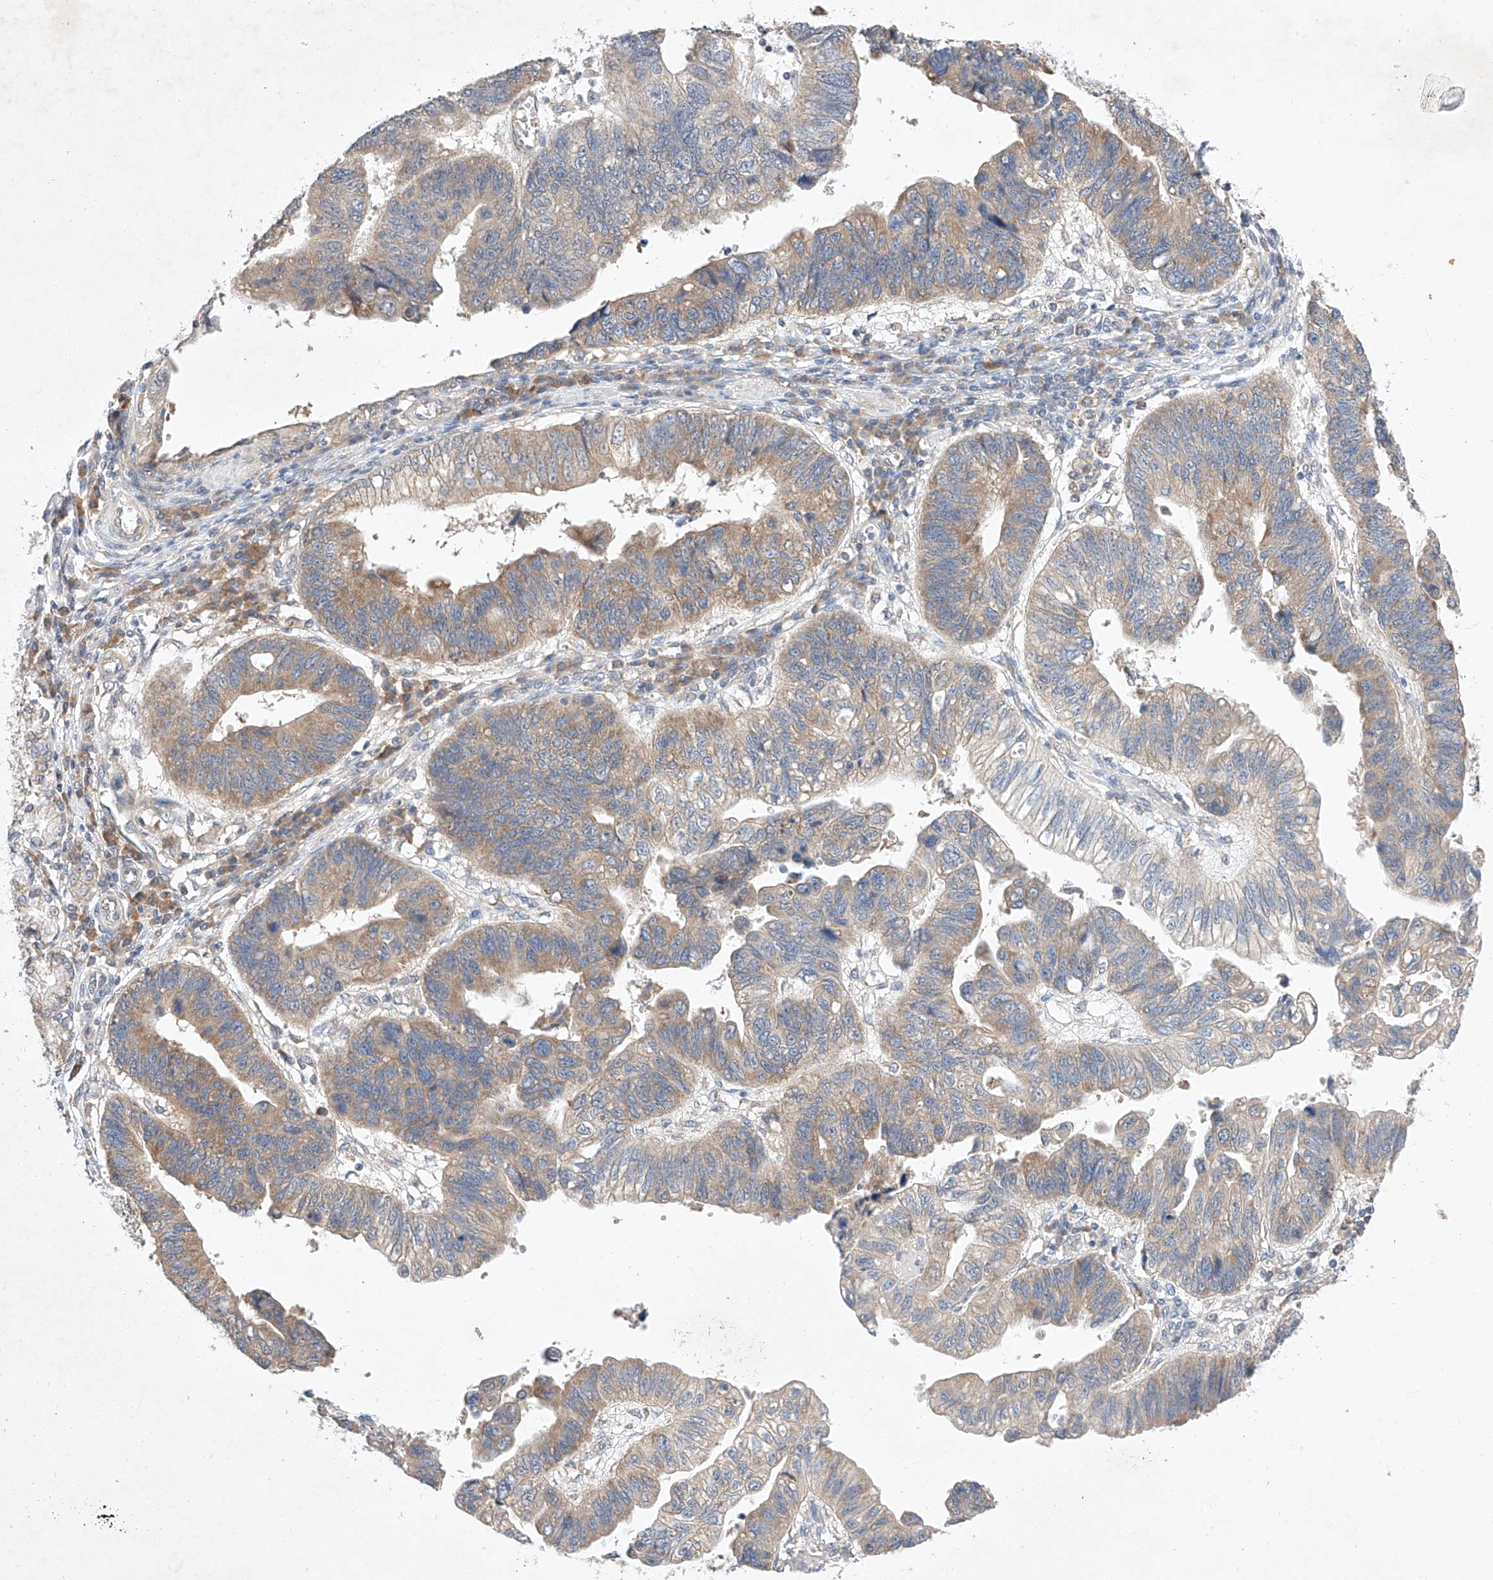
{"staining": {"intensity": "moderate", "quantity": ">75%", "location": "cytoplasmic/membranous"}, "tissue": "stomach cancer", "cell_type": "Tumor cells", "image_type": "cancer", "snomed": [{"axis": "morphology", "description": "Adenocarcinoma, NOS"}, {"axis": "topography", "description": "Stomach"}], "caption": "IHC histopathology image of neoplastic tissue: human stomach cancer (adenocarcinoma) stained using immunohistochemistry exhibits medium levels of moderate protein expression localized specifically in the cytoplasmic/membranous of tumor cells, appearing as a cytoplasmic/membranous brown color.", "gene": "C6orf118", "patient": {"sex": "male", "age": 59}}